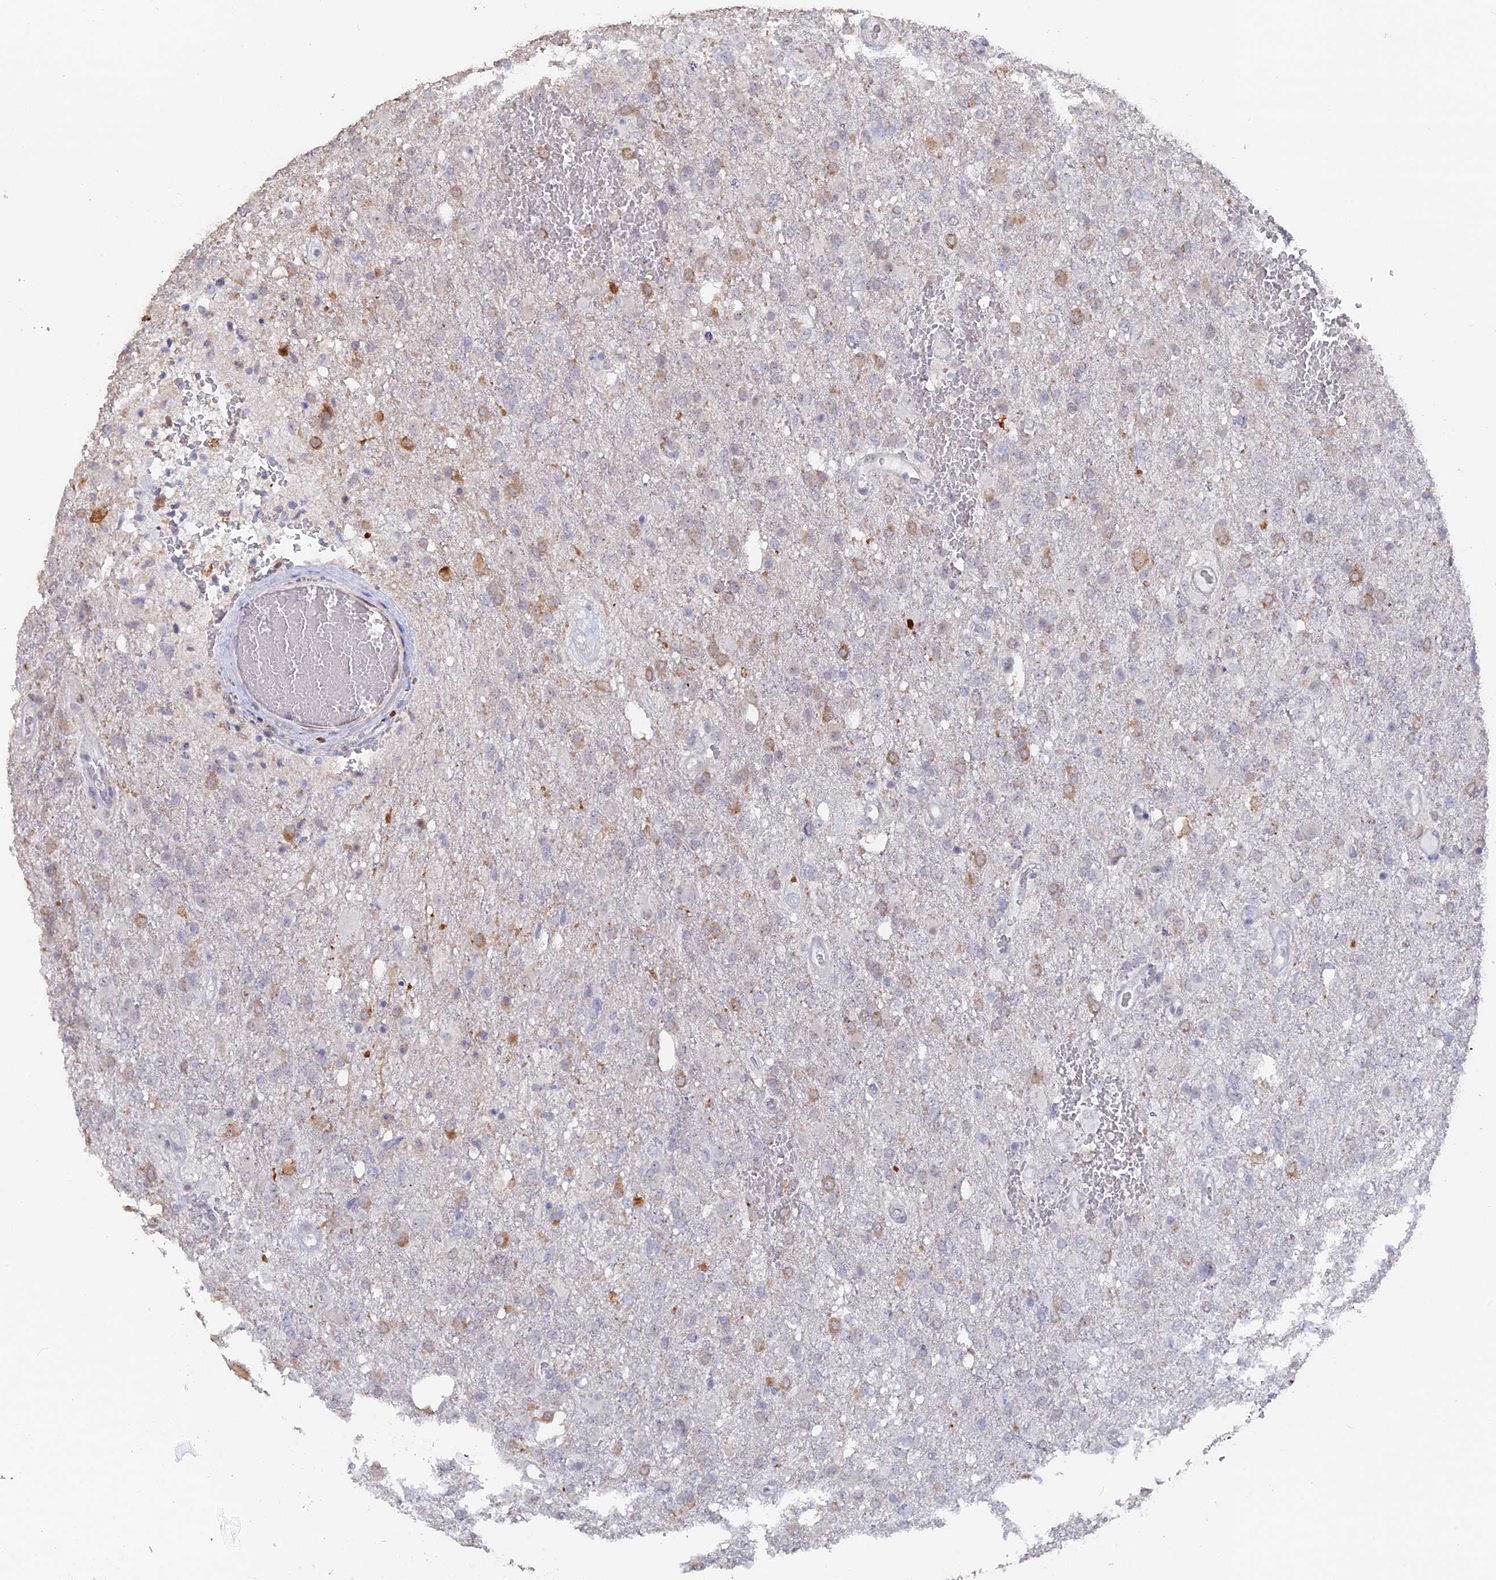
{"staining": {"intensity": "moderate", "quantity": "<25%", "location": "cytoplasmic/membranous"}, "tissue": "glioma", "cell_type": "Tumor cells", "image_type": "cancer", "snomed": [{"axis": "morphology", "description": "Glioma, malignant, High grade"}, {"axis": "topography", "description": "Brain"}], "caption": "Tumor cells display moderate cytoplasmic/membranous expression in about <25% of cells in malignant glioma (high-grade).", "gene": "SEMG2", "patient": {"sex": "female", "age": 74}}